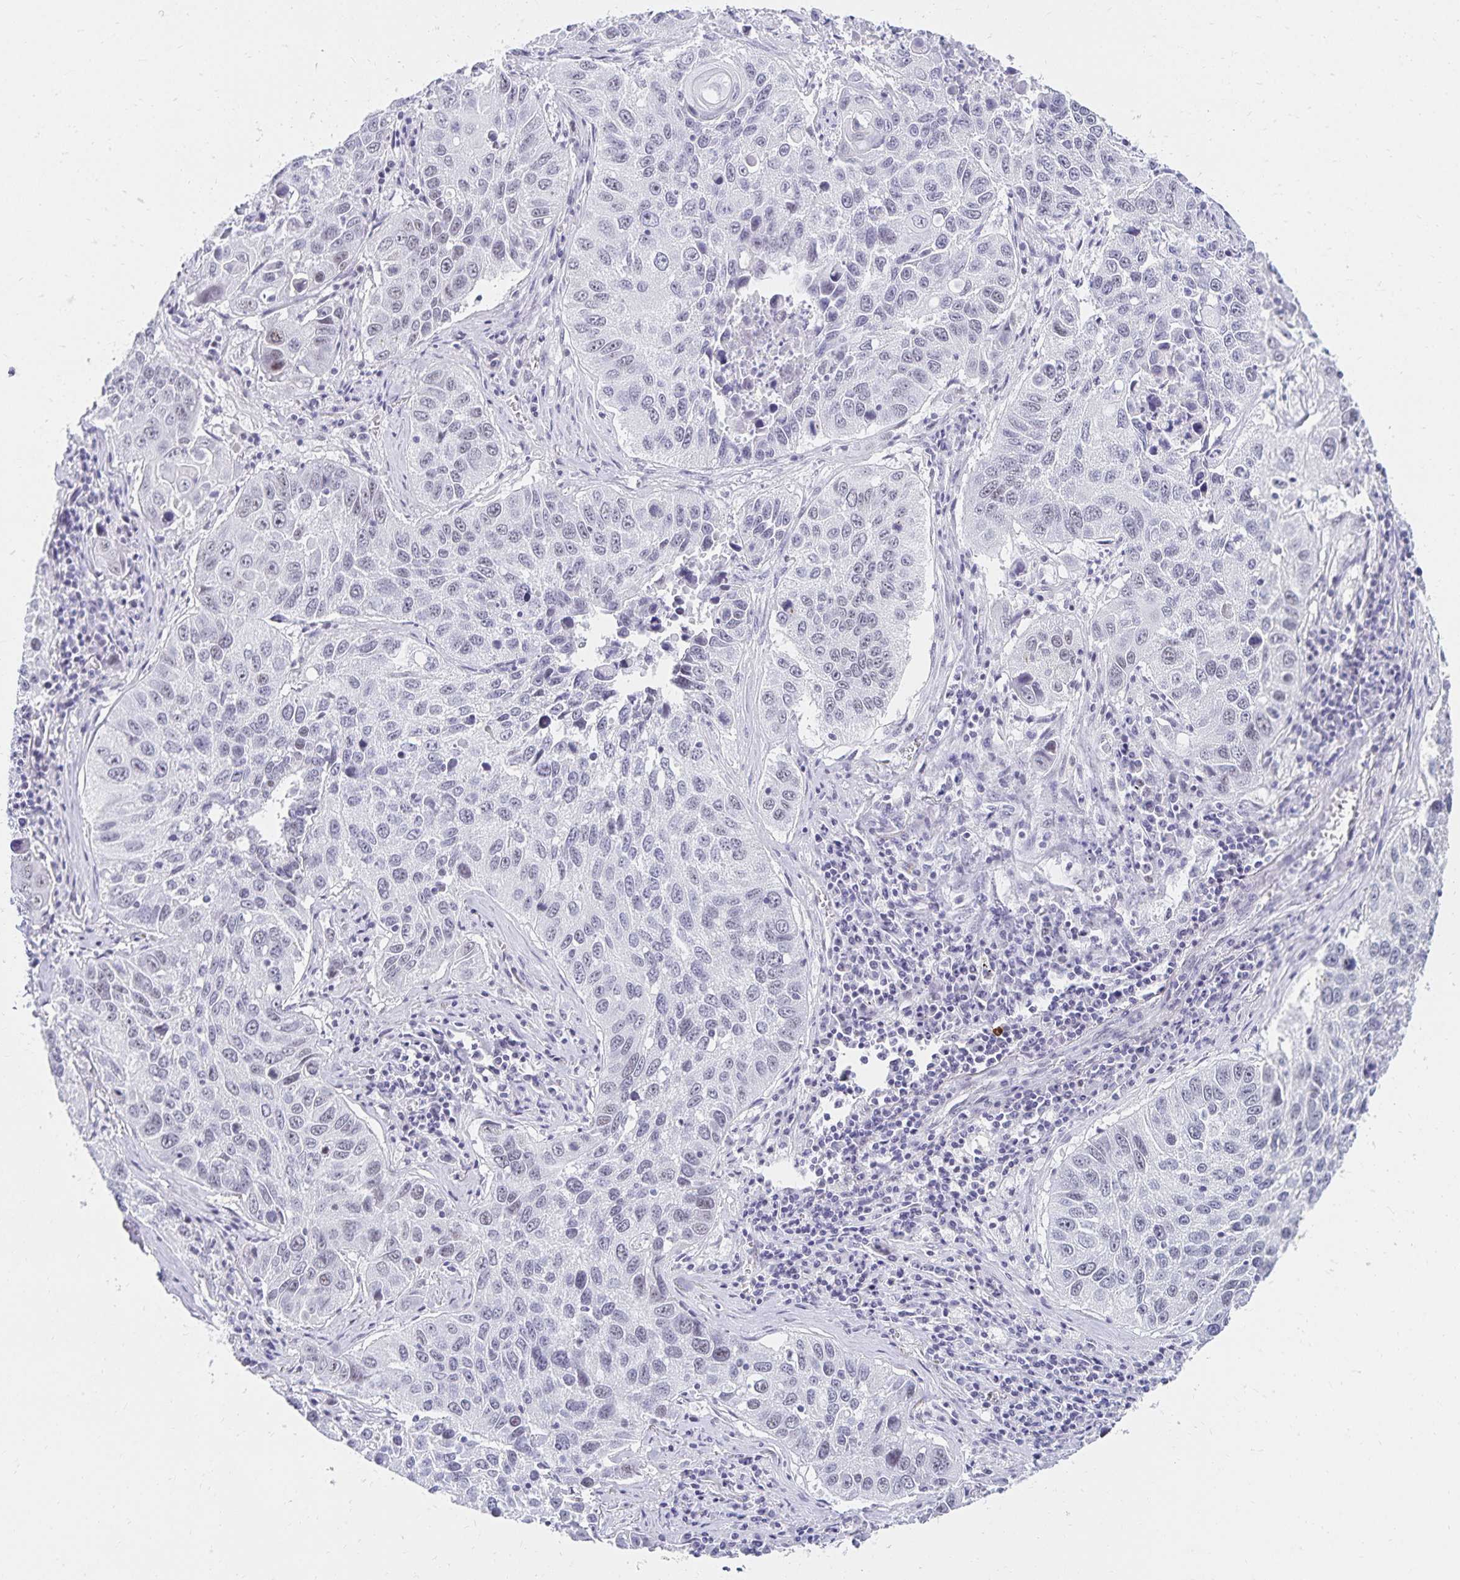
{"staining": {"intensity": "negative", "quantity": "none", "location": "none"}, "tissue": "lung cancer", "cell_type": "Tumor cells", "image_type": "cancer", "snomed": [{"axis": "morphology", "description": "Squamous cell carcinoma, NOS"}, {"axis": "topography", "description": "Lung"}], "caption": "The image demonstrates no significant staining in tumor cells of squamous cell carcinoma (lung).", "gene": "C20orf85", "patient": {"sex": "female", "age": 61}}